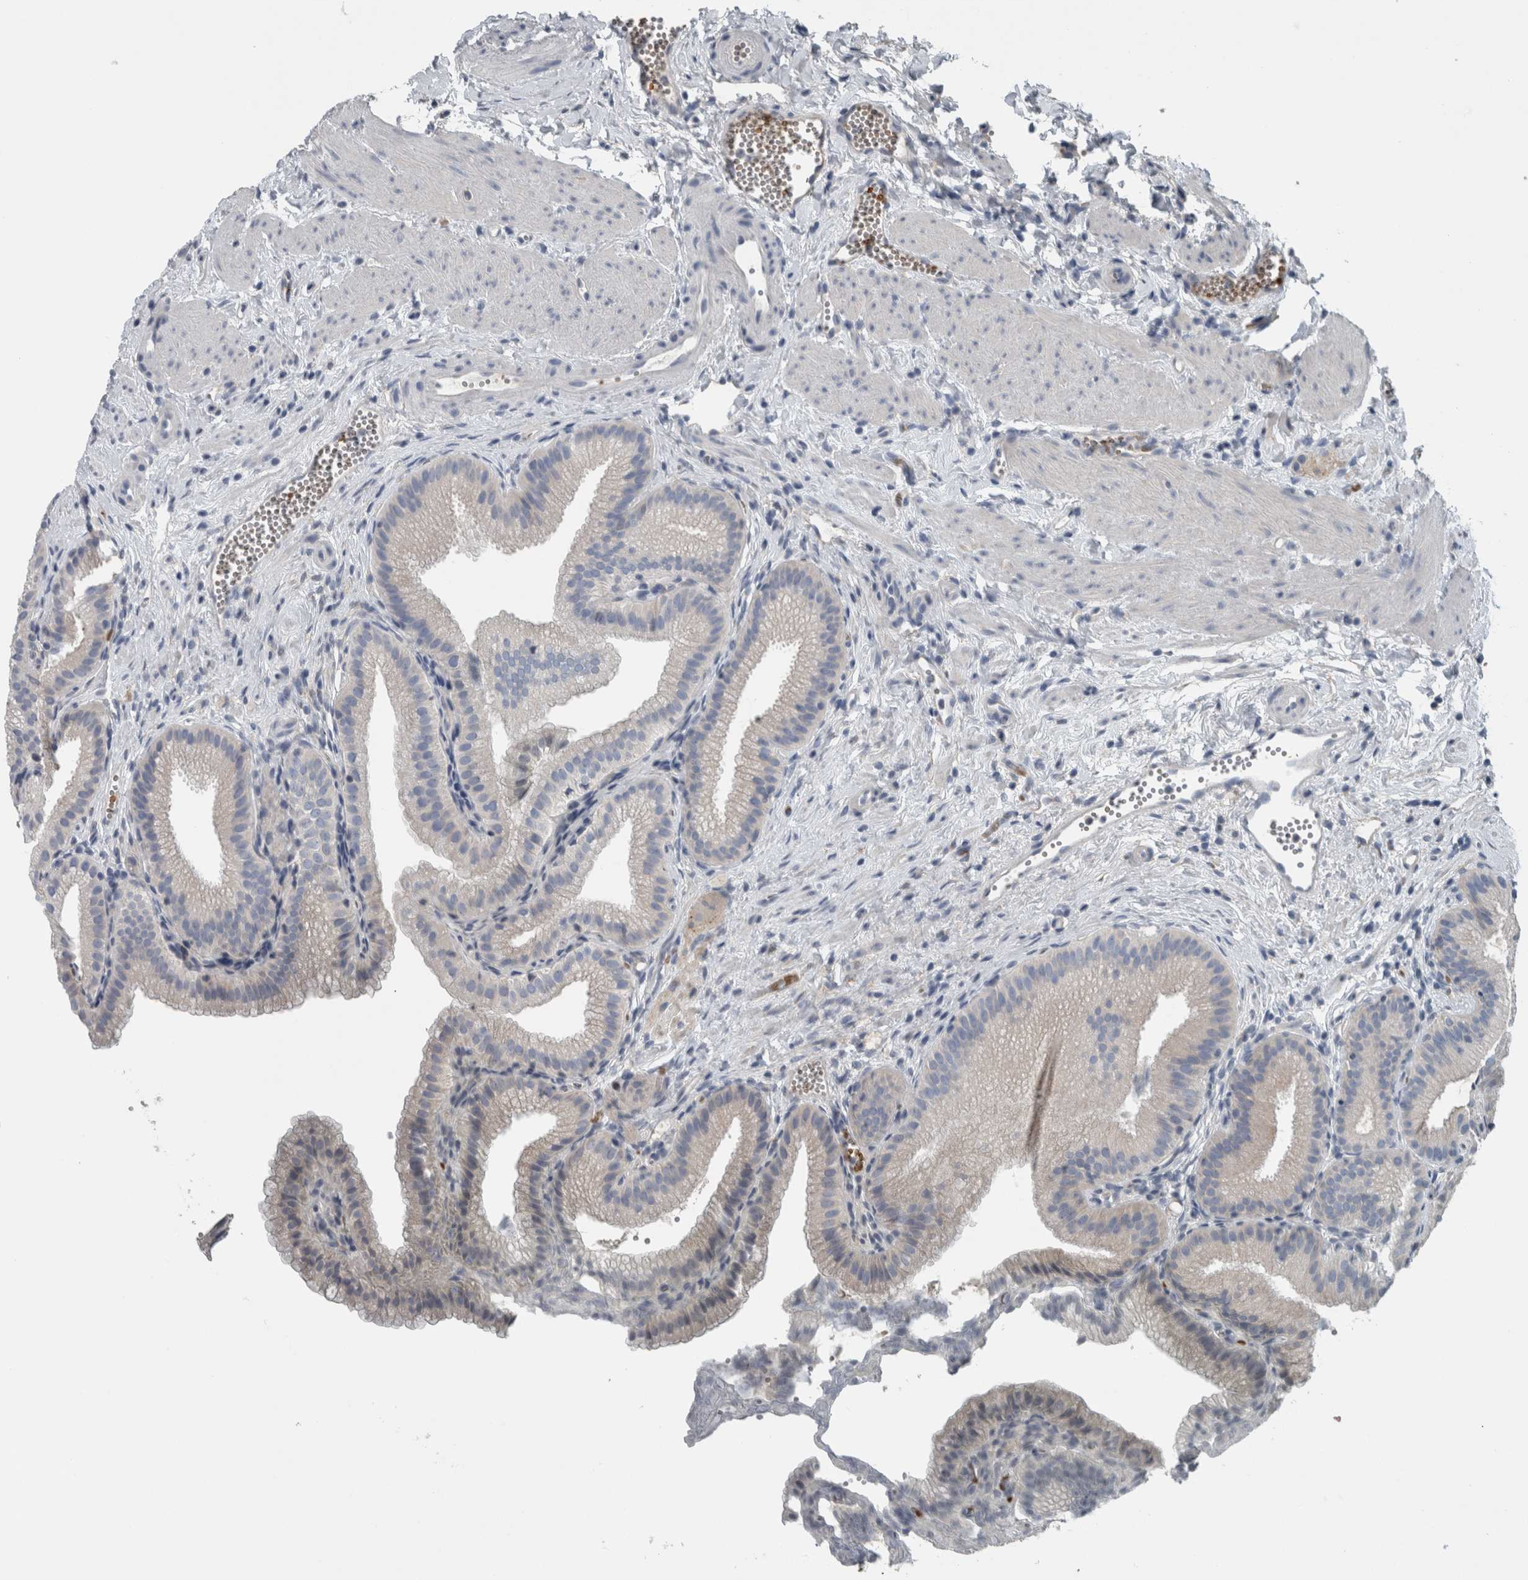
{"staining": {"intensity": "negative", "quantity": "none", "location": "none"}, "tissue": "gallbladder", "cell_type": "Glandular cells", "image_type": "normal", "snomed": [{"axis": "morphology", "description": "Normal tissue, NOS"}, {"axis": "topography", "description": "Gallbladder"}], "caption": "IHC image of benign gallbladder: gallbladder stained with DAB reveals no significant protein positivity in glandular cells.", "gene": "SH3GL2", "patient": {"sex": "male", "age": 38}}